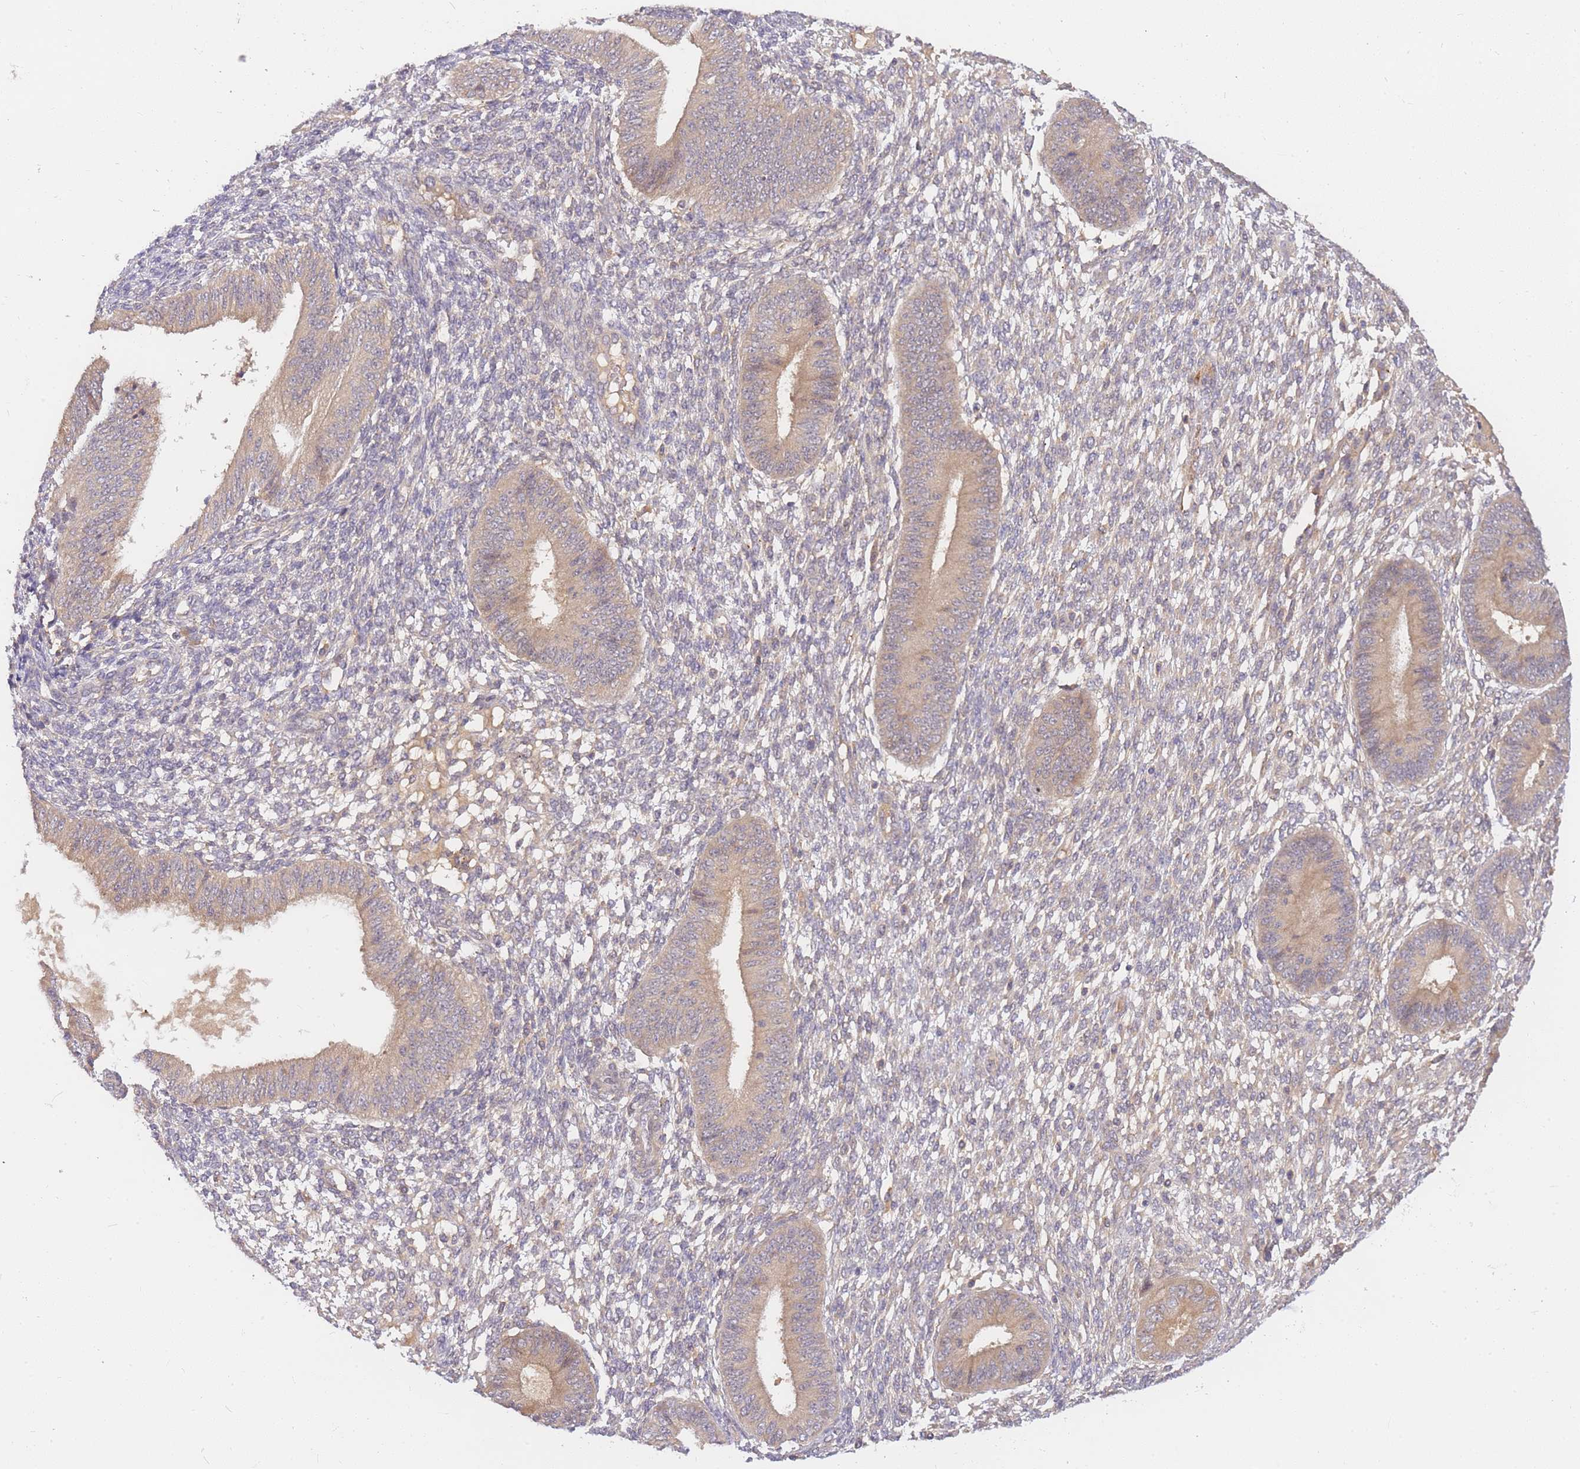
{"staining": {"intensity": "negative", "quantity": "none", "location": "none"}, "tissue": "endometrium", "cell_type": "Cells in endometrial stroma", "image_type": "normal", "snomed": [{"axis": "morphology", "description": "Normal tissue, NOS"}, {"axis": "topography", "description": "Endometrium"}], "caption": "Protein analysis of normal endometrium reveals no significant positivity in cells in endometrial stroma.", "gene": "ZNF577", "patient": {"sex": "female", "age": 49}}